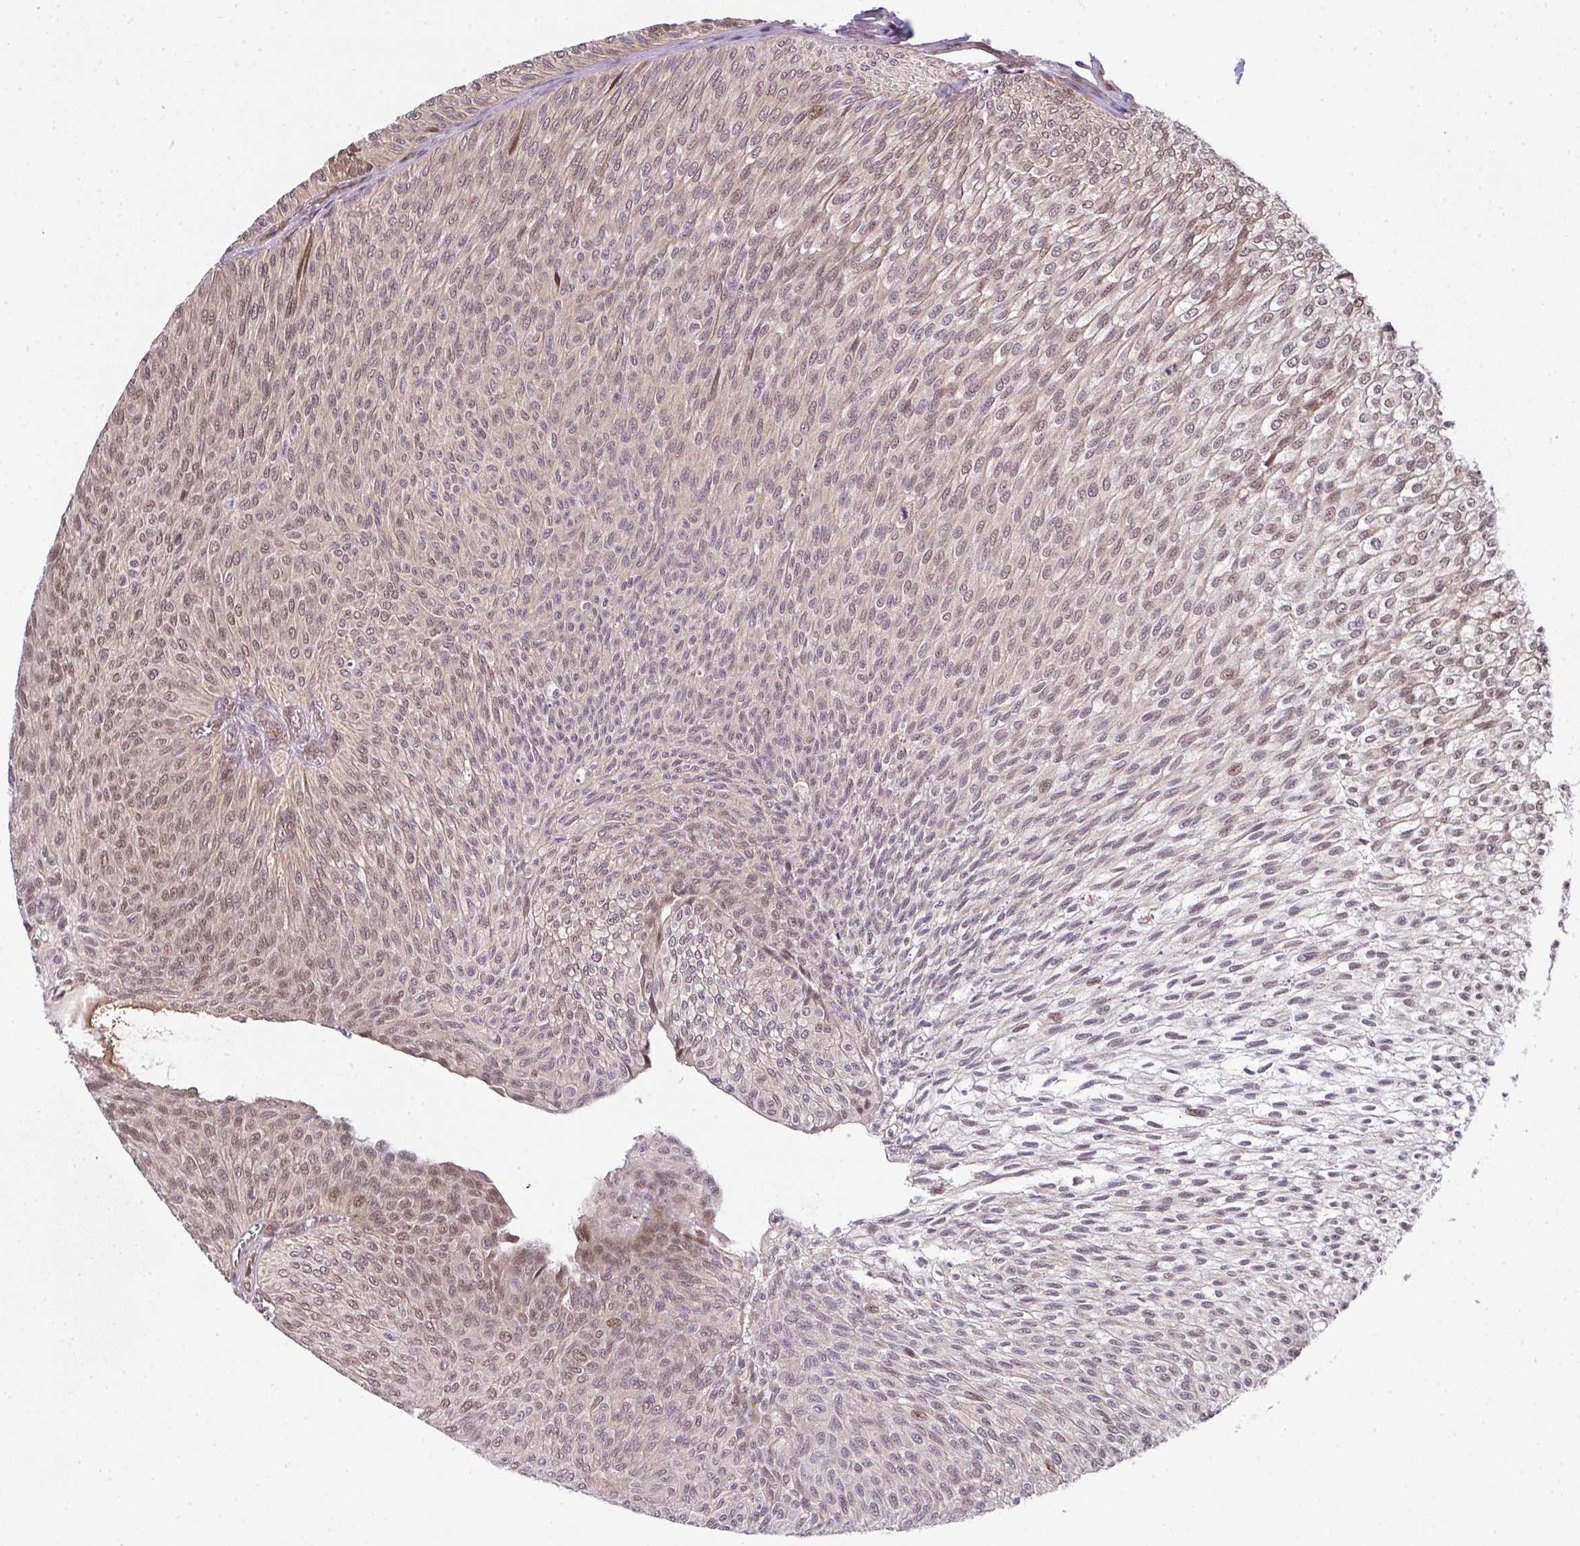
{"staining": {"intensity": "moderate", "quantity": "25%-75%", "location": "nuclear"}, "tissue": "urothelial cancer", "cell_type": "Tumor cells", "image_type": "cancer", "snomed": [{"axis": "morphology", "description": "Urothelial carcinoma, Low grade"}, {"axis": "topography", "description": "Urinary bladder"}], "caption": "The immunohistochemical stain highlights moderate nuclear staining in tumor cells of urothelial carcinoma (low-grade) tissue.", "gene": "PLK1", "patient": {"sex": "male", "age": 91}}